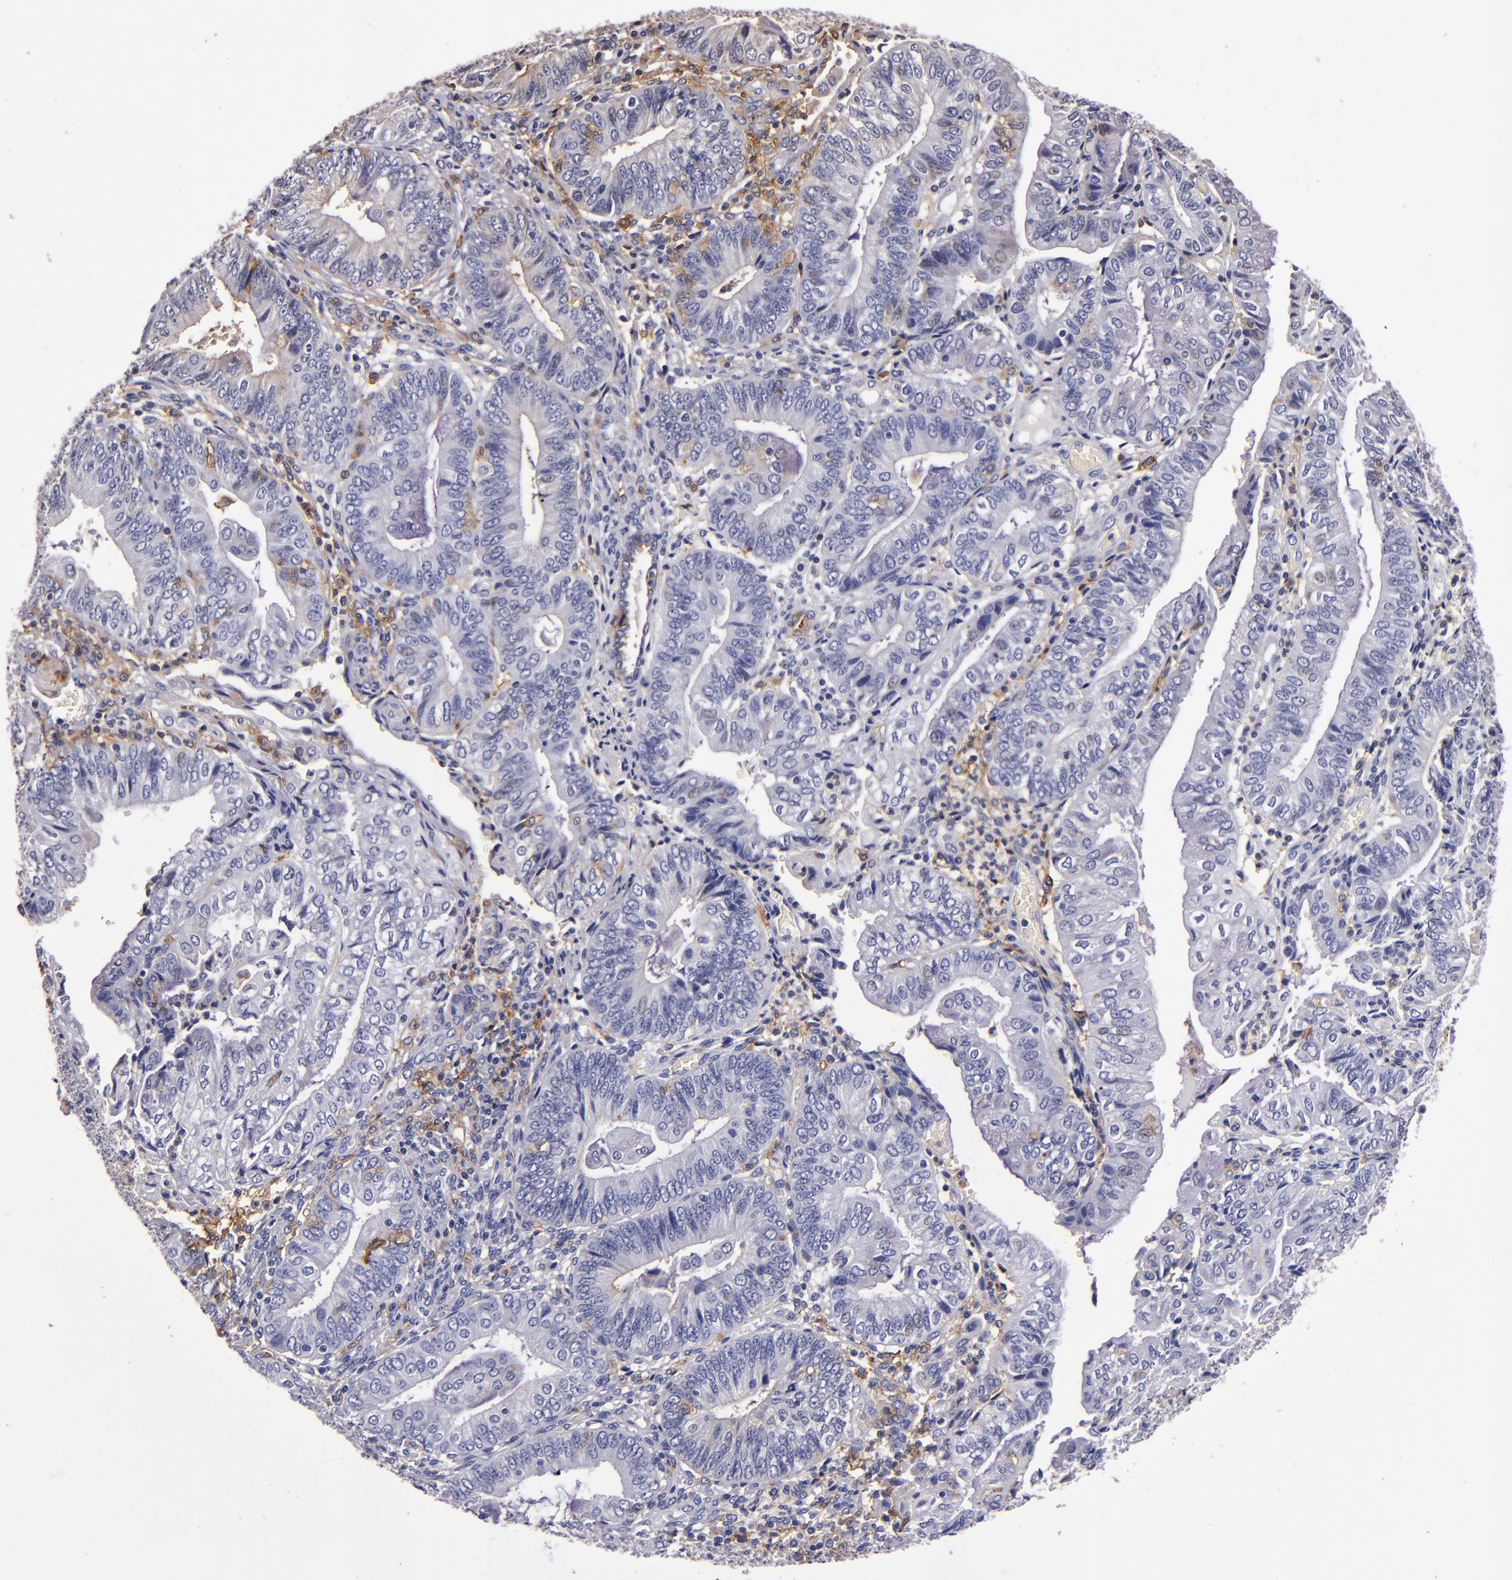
{"staining": {"intensity": "weak", "quantity": "<25%", "location": "cytoplasmic/membranous"}, "tissue": "endometrial cancer", "cell_type": "Tumor cells", "image_type": "cancer", "snomed": [{"axis": "morphology", "description": "Adenocarcinoma, NOS"}, {"axis": "topography", "description": "Endometrium"}], "caption": "Tumor cells are negative for protein expression in human adenocarcinoma (endometrial).", "gene": "SIRPA", "patient": {"sex": "female", "age": 55}}